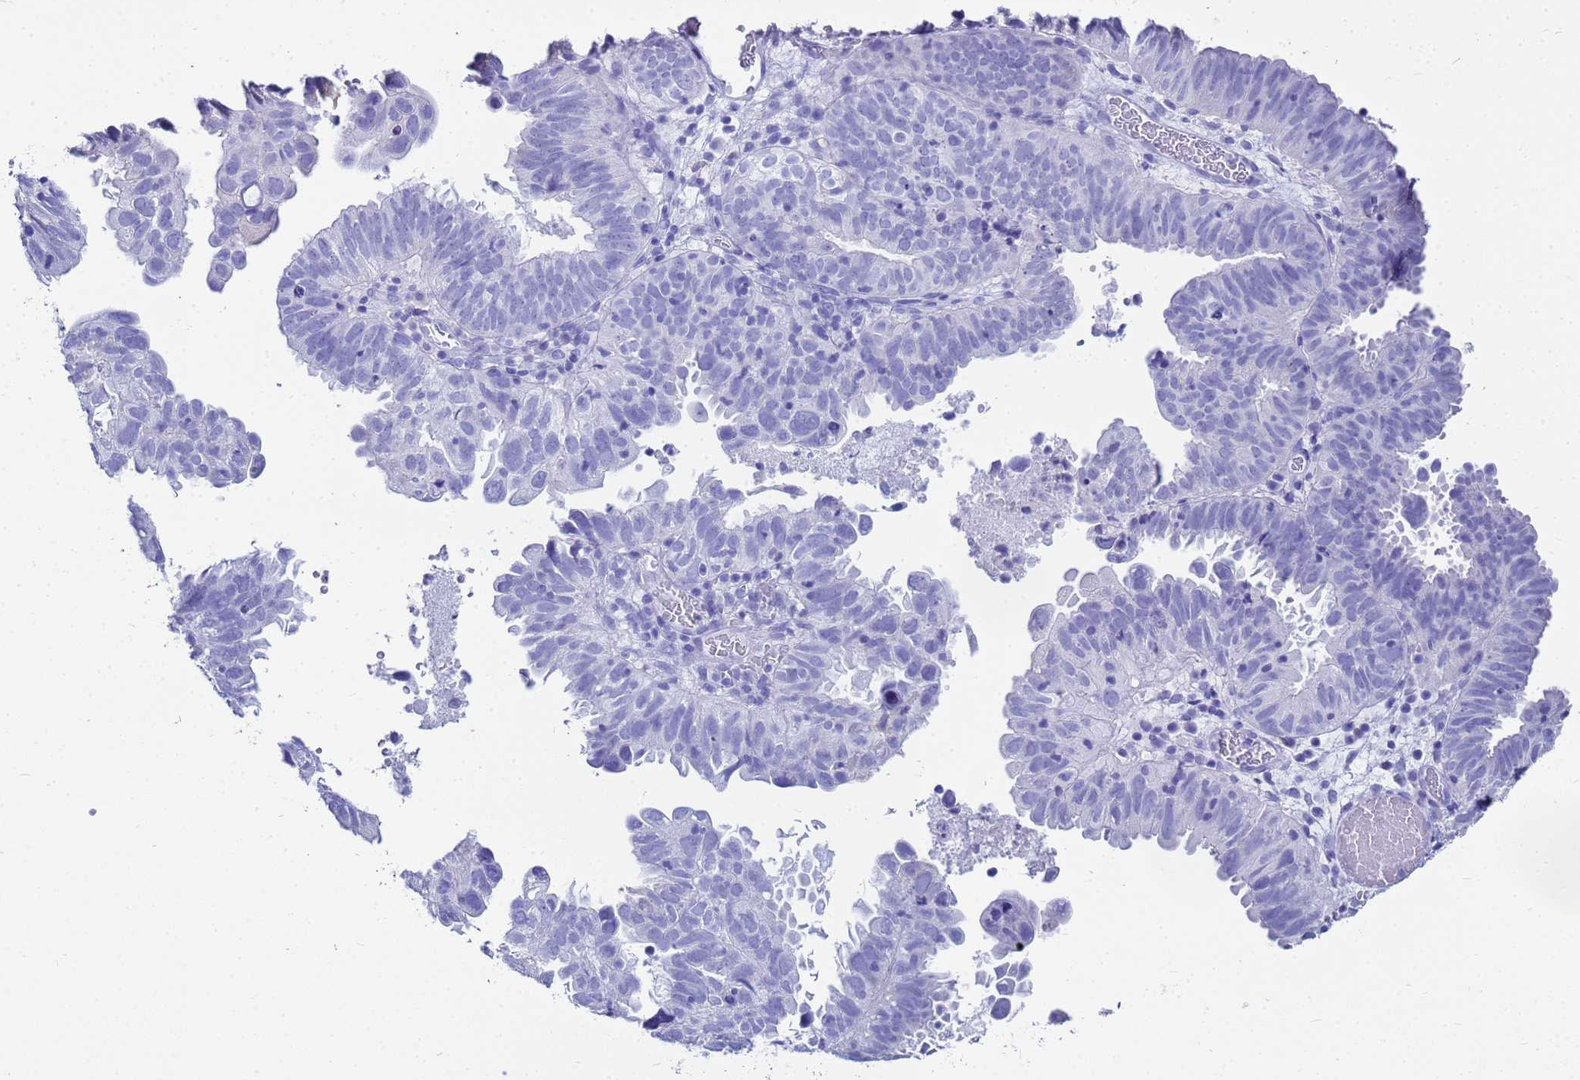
{"staining": {"intensity": "negative", "quantity": "none", "location": "none"}, "tissue": "endometrial cancer", "cell_type": "Tumor cells", "image_type": "cancer", "snomed": [{"axis": "morphology", "description": "Adenocarcinoma, NOS"}, {"axis": "topography", "description": "Uterus"}], "caption": "Tumor cells show no significant expression in endometrial adenocarcinoma.", "gene": "CKB", "patient": {"sex": "female", "age": 77}}